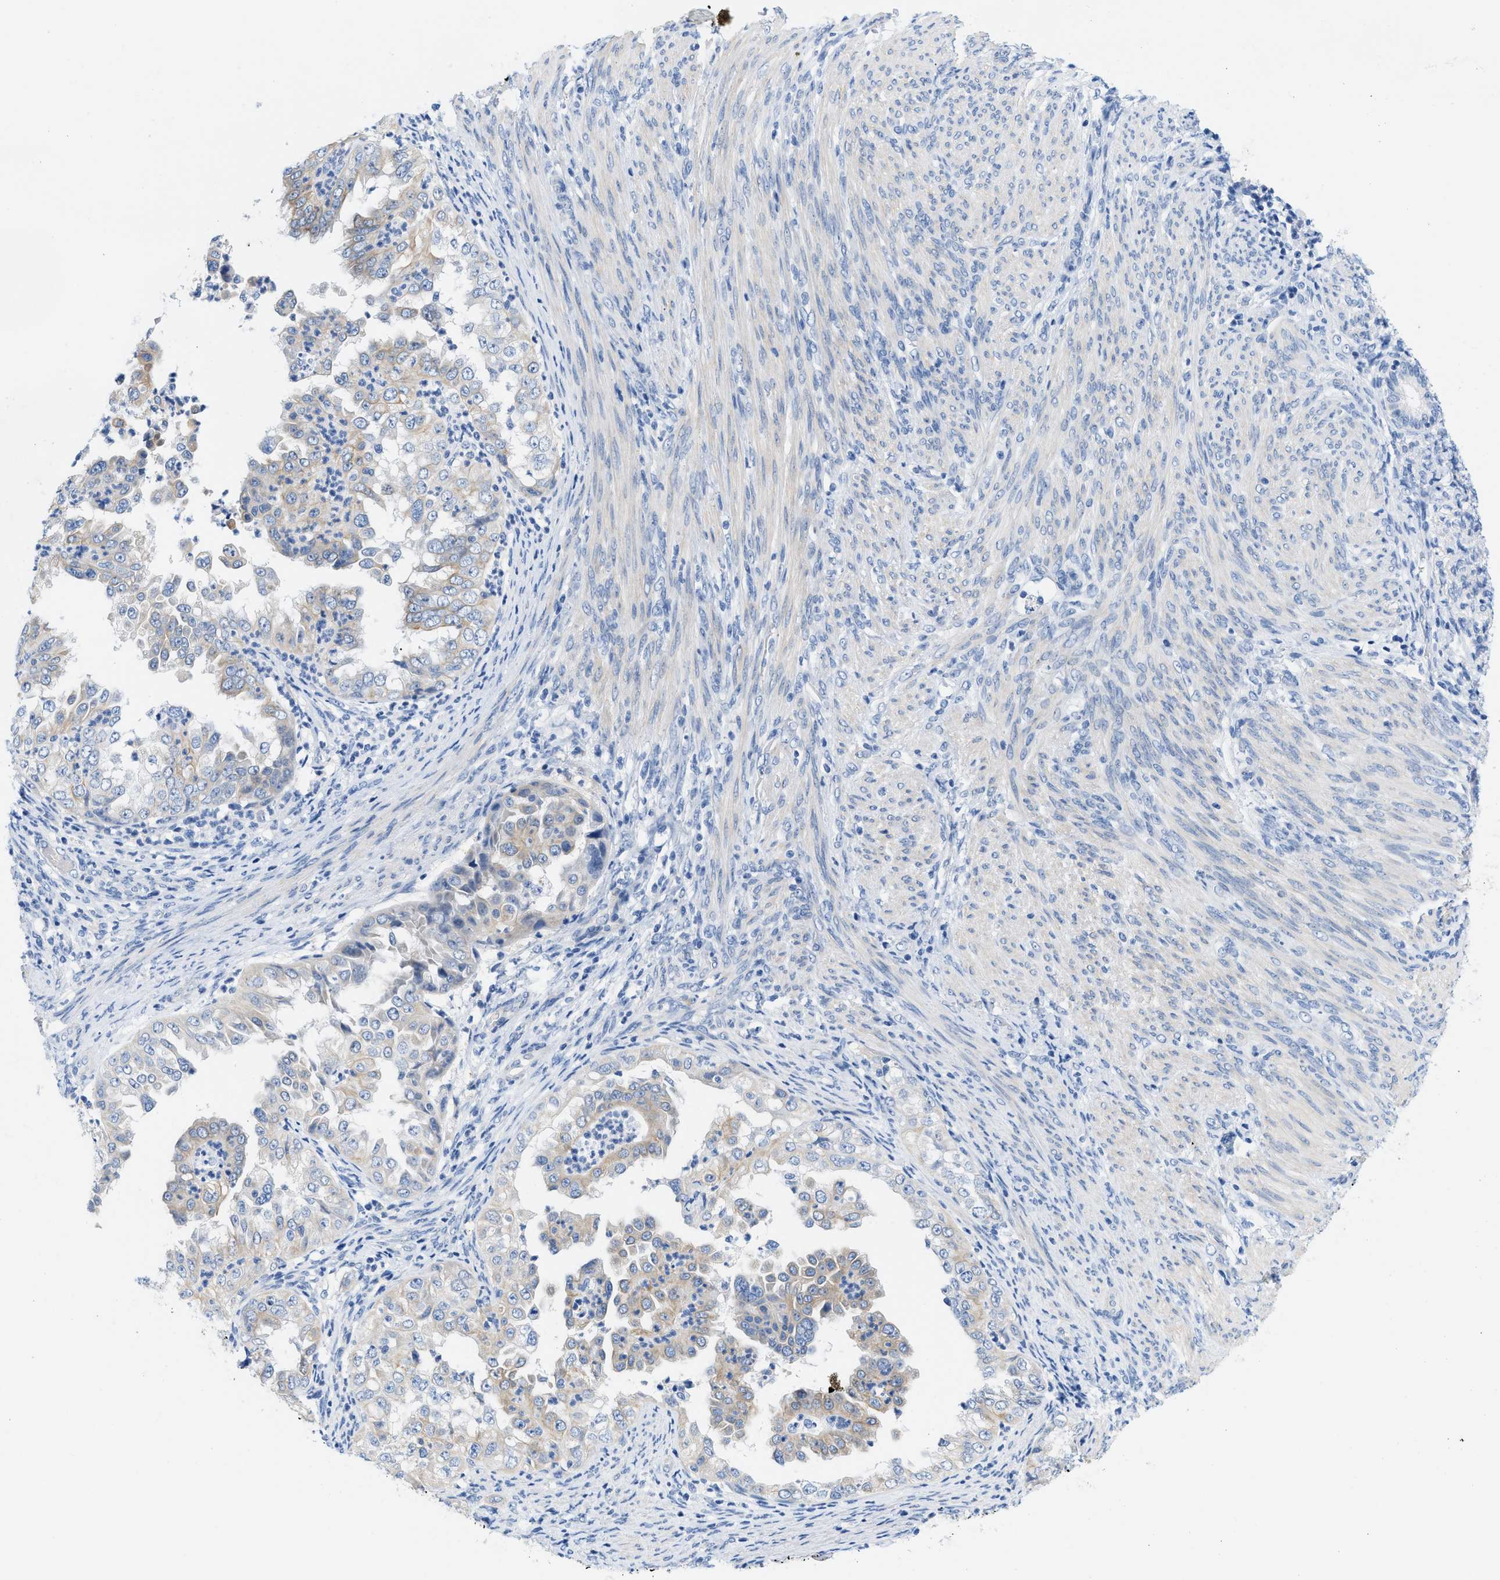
{"staining": {"intensity": "weak", "quantity": "25%-75%", "location": "cytoplasmic/membranous"}, "tissue": "endometrial cancer", "cell_type": "Tumor cells", "image_type": "cancer", "snomed": [{"axis": "morphology", "description": "Adenocarcinoma, NOS"}, {"axis": "topography", "description": "Endometrium"}], "caption": "This photomicrograph demonstrates IHC staining of human endometrial cancer, with low weak cytoplasmic/membranous expression in approximately 25%-75% of tumor cells.", "gene": "BPGM", "patient": {"sex": "female", "age": 85}}